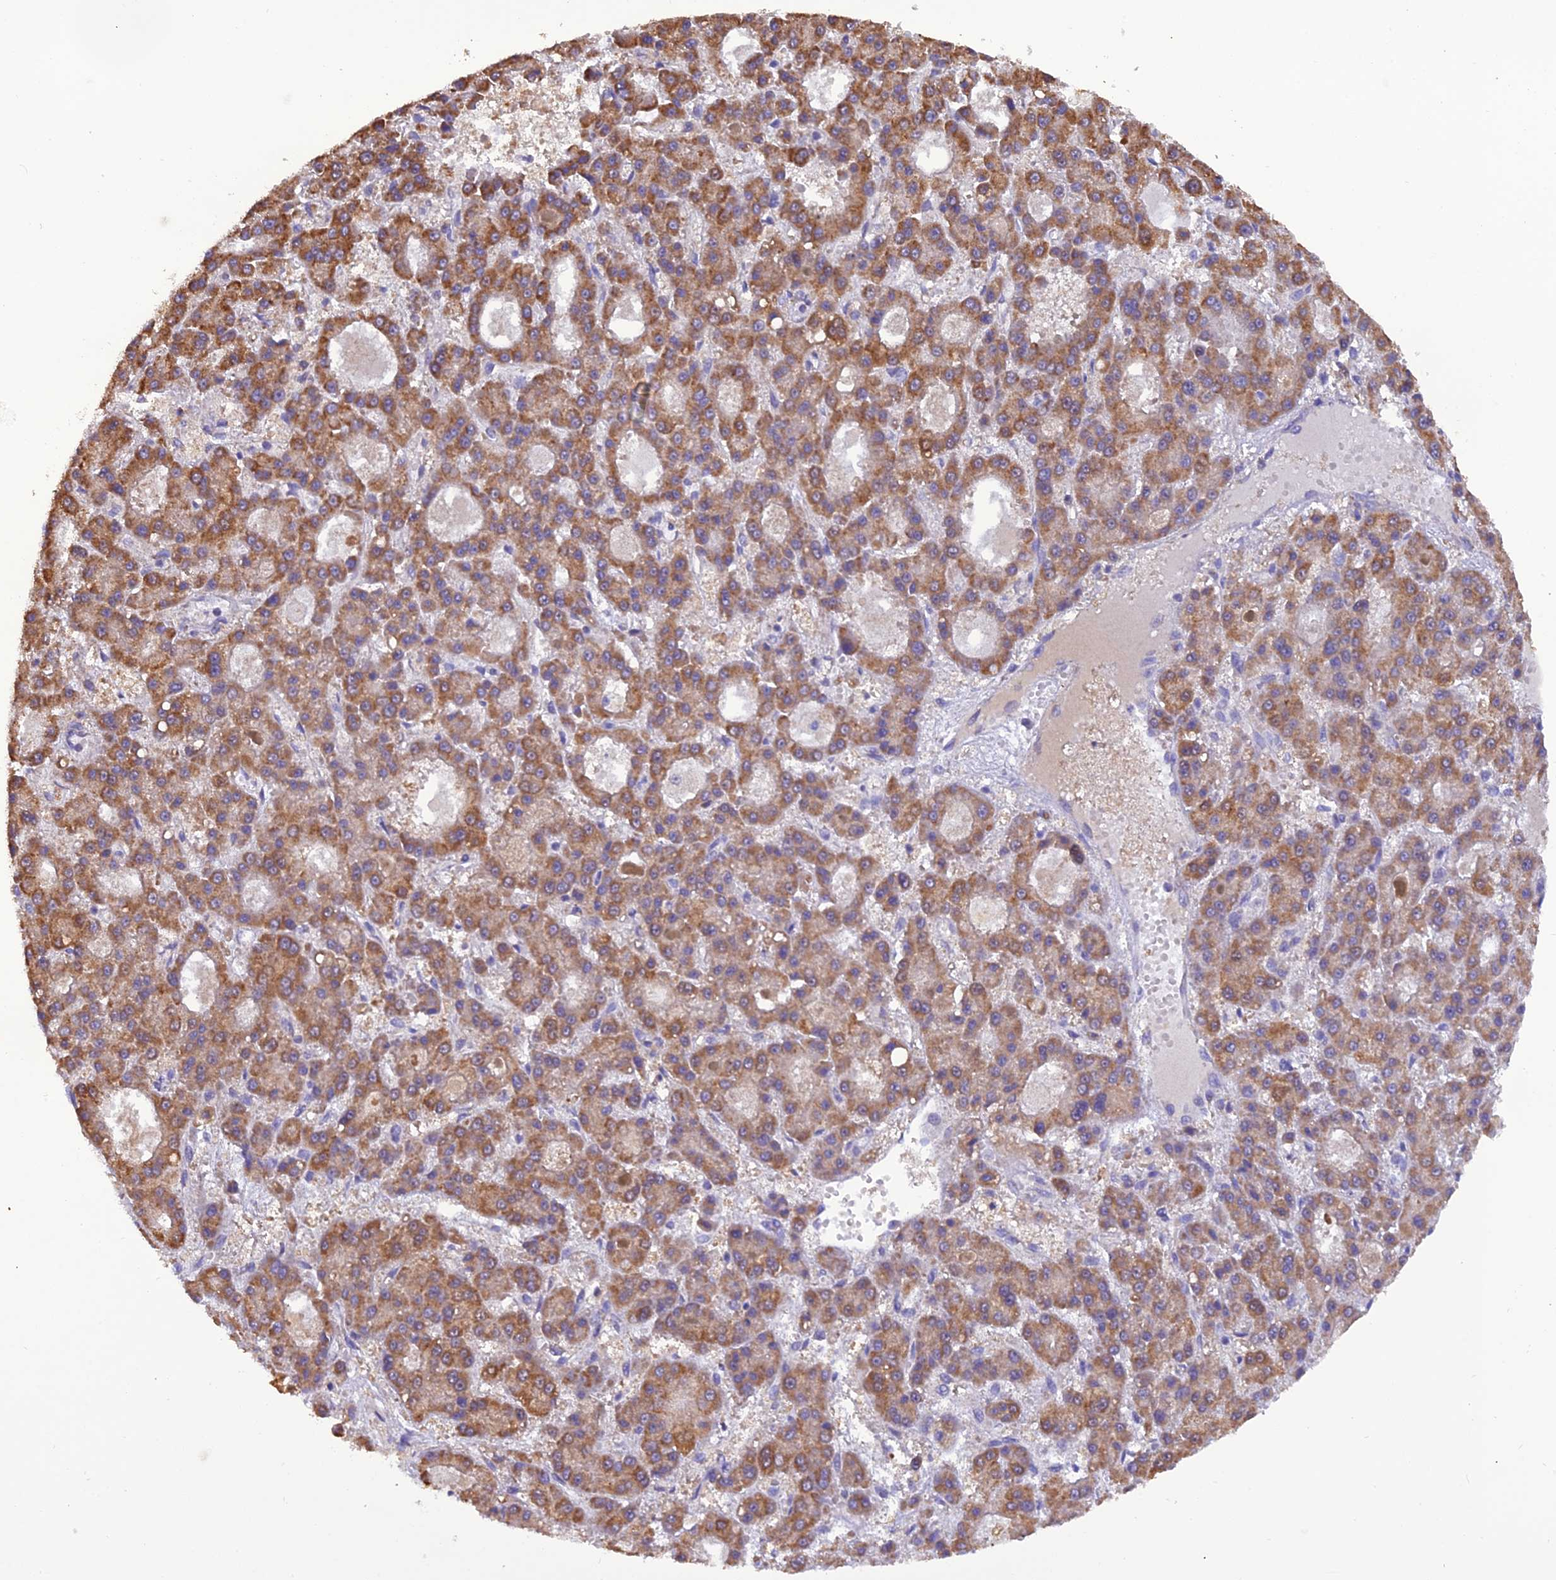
{"staining": {"intensity": "moderate", "quantity": ">75%", "location": "cytoplasmic/membranous"}, "tissue": "liver cancer", "cell_type": "Tumor cells", "image_type": "cancer", "snomed": [{"axis": "morphology", "description": "Carcinoma, Hepatocellular, NOS"}, {"axis": "topography", "description": "Liver"}], "caption": "A micrograph of liver cancer (hepatocellular carcinoma) stained for a protein demonstrates moderate cytoplasmic/membranous brown staining in tumor cells.", "gene": "GPD1", "patient": {"sex": "male", "age": 70}}